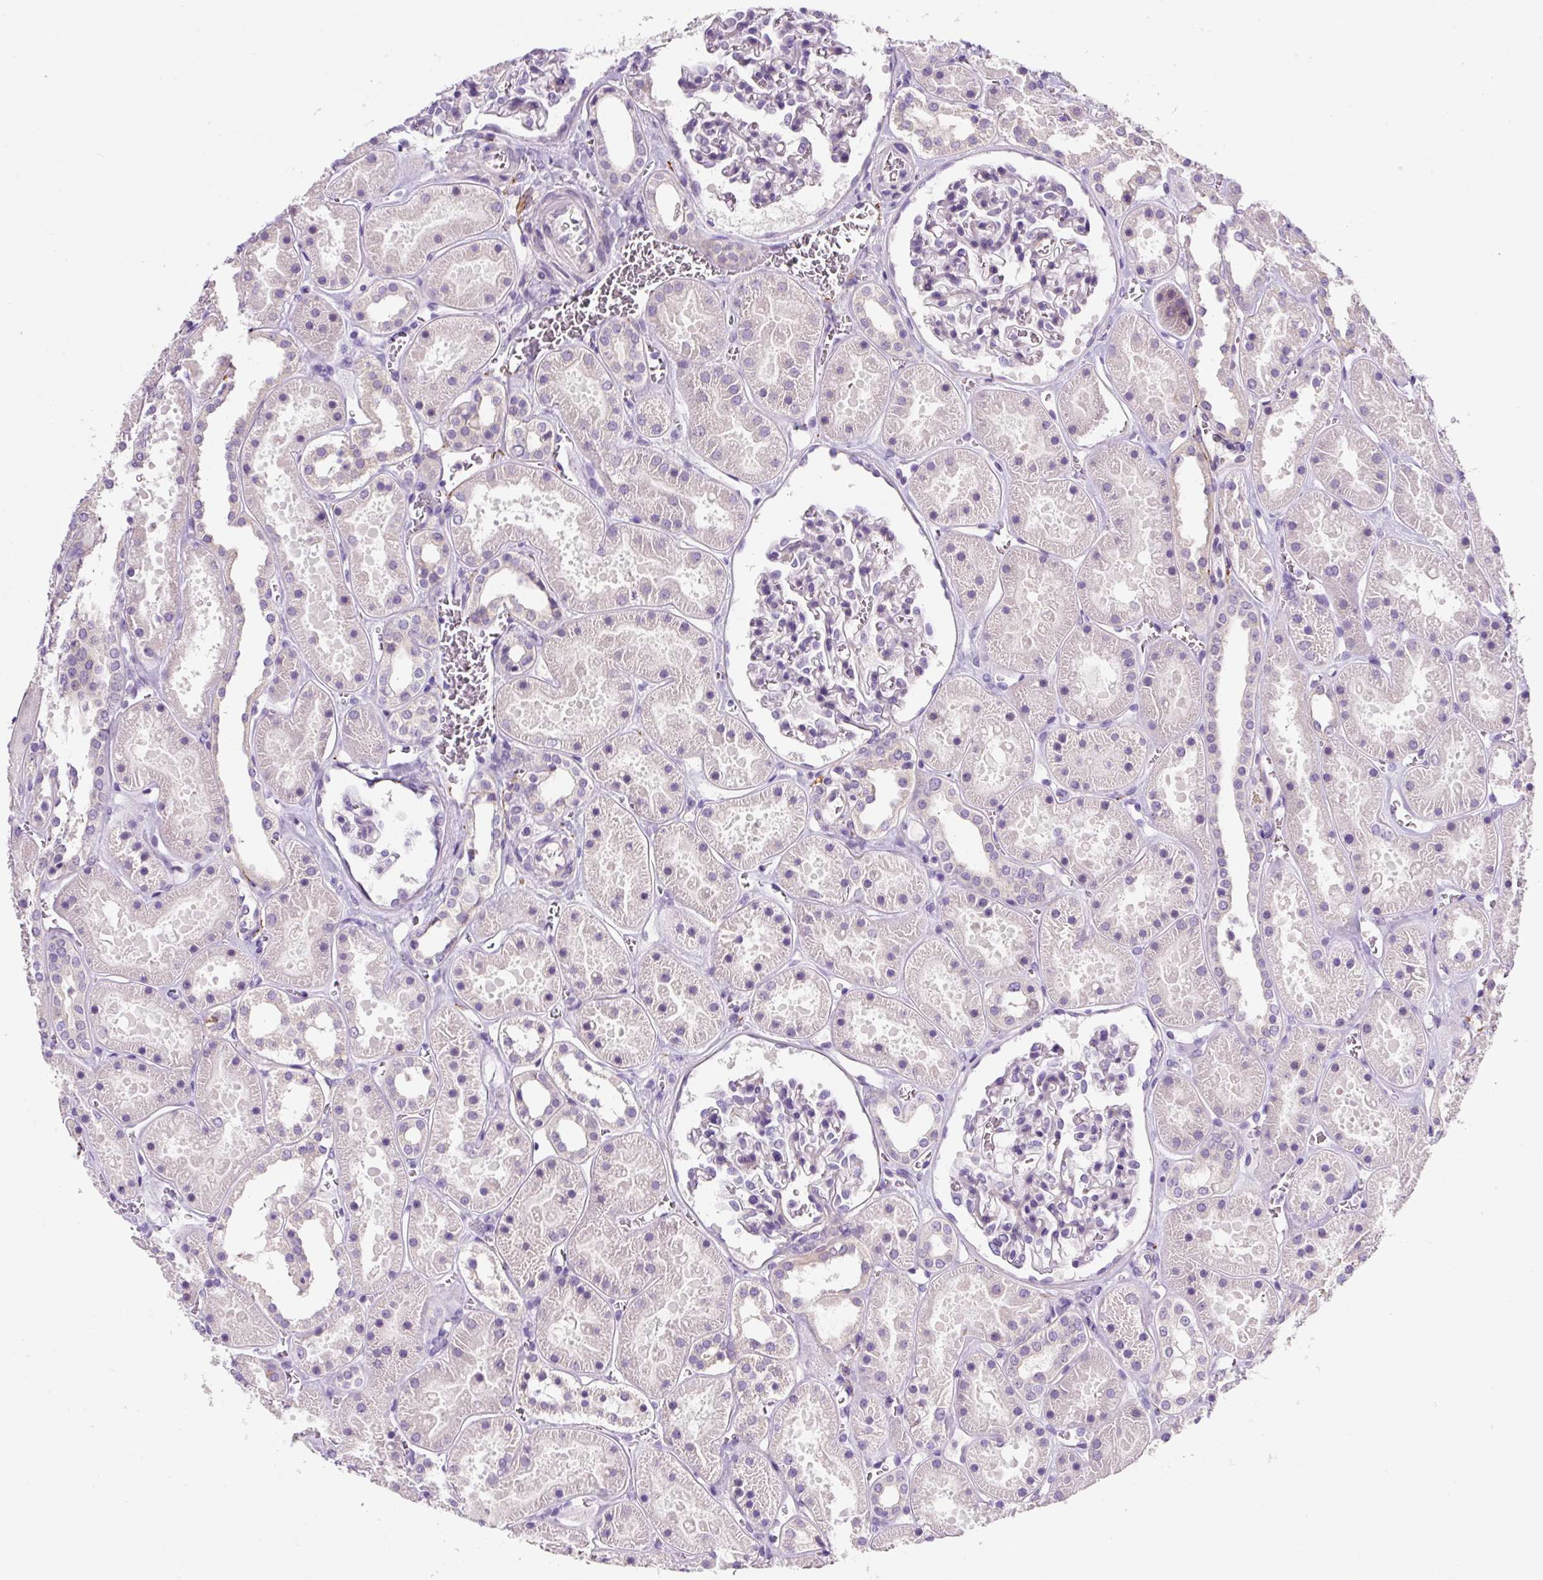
{"staining": {"intensity": "negative", "quantity": "none", "location": "none"}, "tissue": "kidney", "cell_type": "Cells in glomeruli", "image_type": "normal", "snomed": [{"axis": "morphology", "description": "Normal tissue, NOS"}, {"axis": "topography", "description": "Kidney"}], "caption": "An immunohistochemistry histopathology image of benign kidney is shown. There is no staining in cells in glomeruli of kidney. The staining was performed using DAB (3,3'-diaminobenzidine) to visualize the protein expression in brown, while the nuclei were stained in blue with hematoxylin (Magnification: 20x).", "gene": "SYP", "patient": {"sex": "female", "age": 41}}